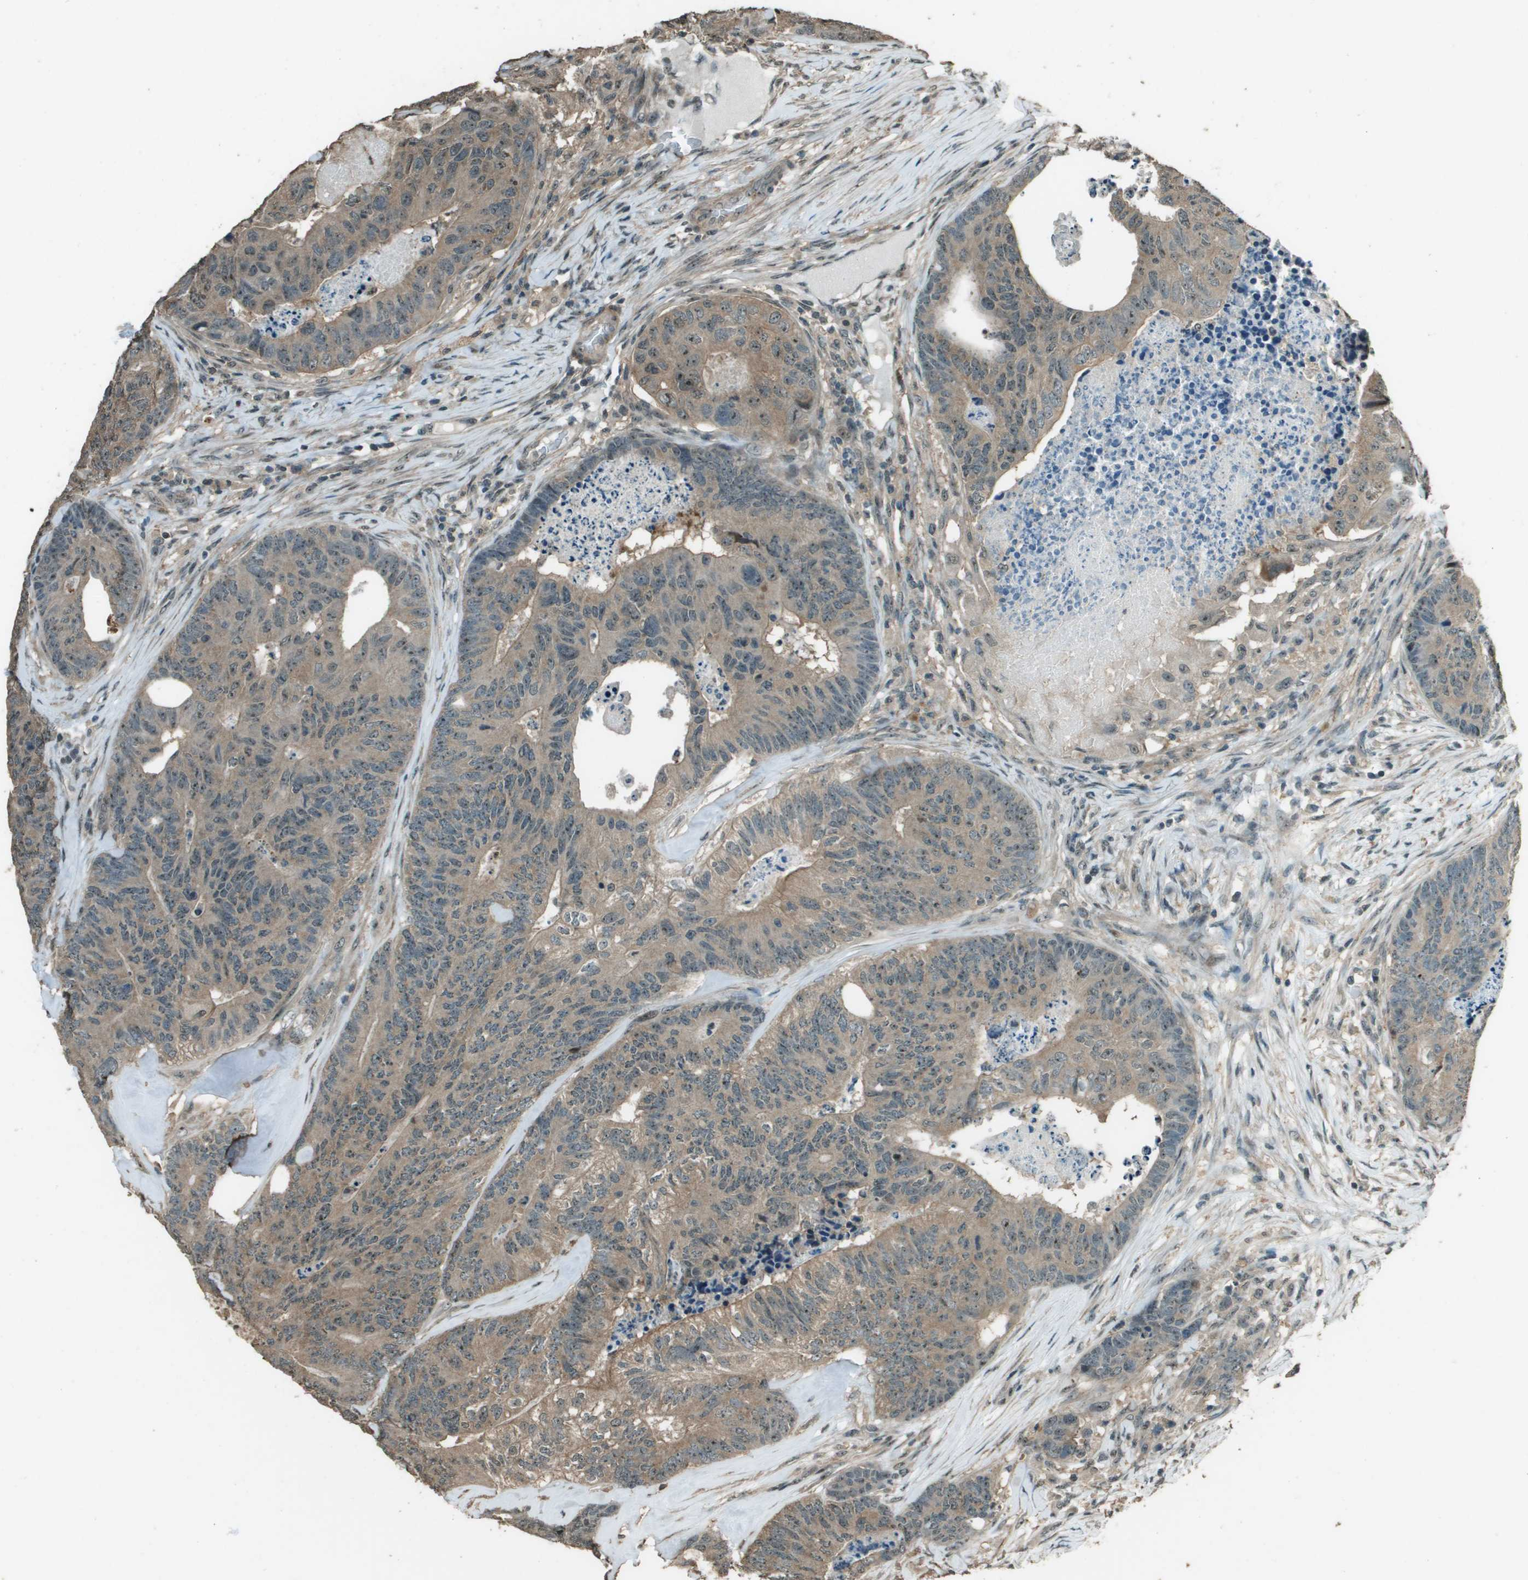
{"staining": {"intensity": "weak", "quantity": ">75%", "location": "cytoplasmic/membranous"}, "tissue": "colorectal cancer", "cell_type": "Tumor cells", "image_type": "cancer", "snomed": [{"axis": "morphology", "description": "Adenocarcinoma, NOS"}, {"axis": "topography", "description": "Colon"}], "caption": "Adenocarcinoma (colorectal) was stained to show a protein in brown. There is low levels of weak cytoplasmic/membranous positivity in approximately >75% of tumor cells. The staining is performed using DAB (3,3'-diaminobenzidine) brown chromogen to label protein expression. The nuclei are counter-stained blue using hematoxylin.", "gene": "SDC3", "patient": {"sex": "female", "age": 67}}